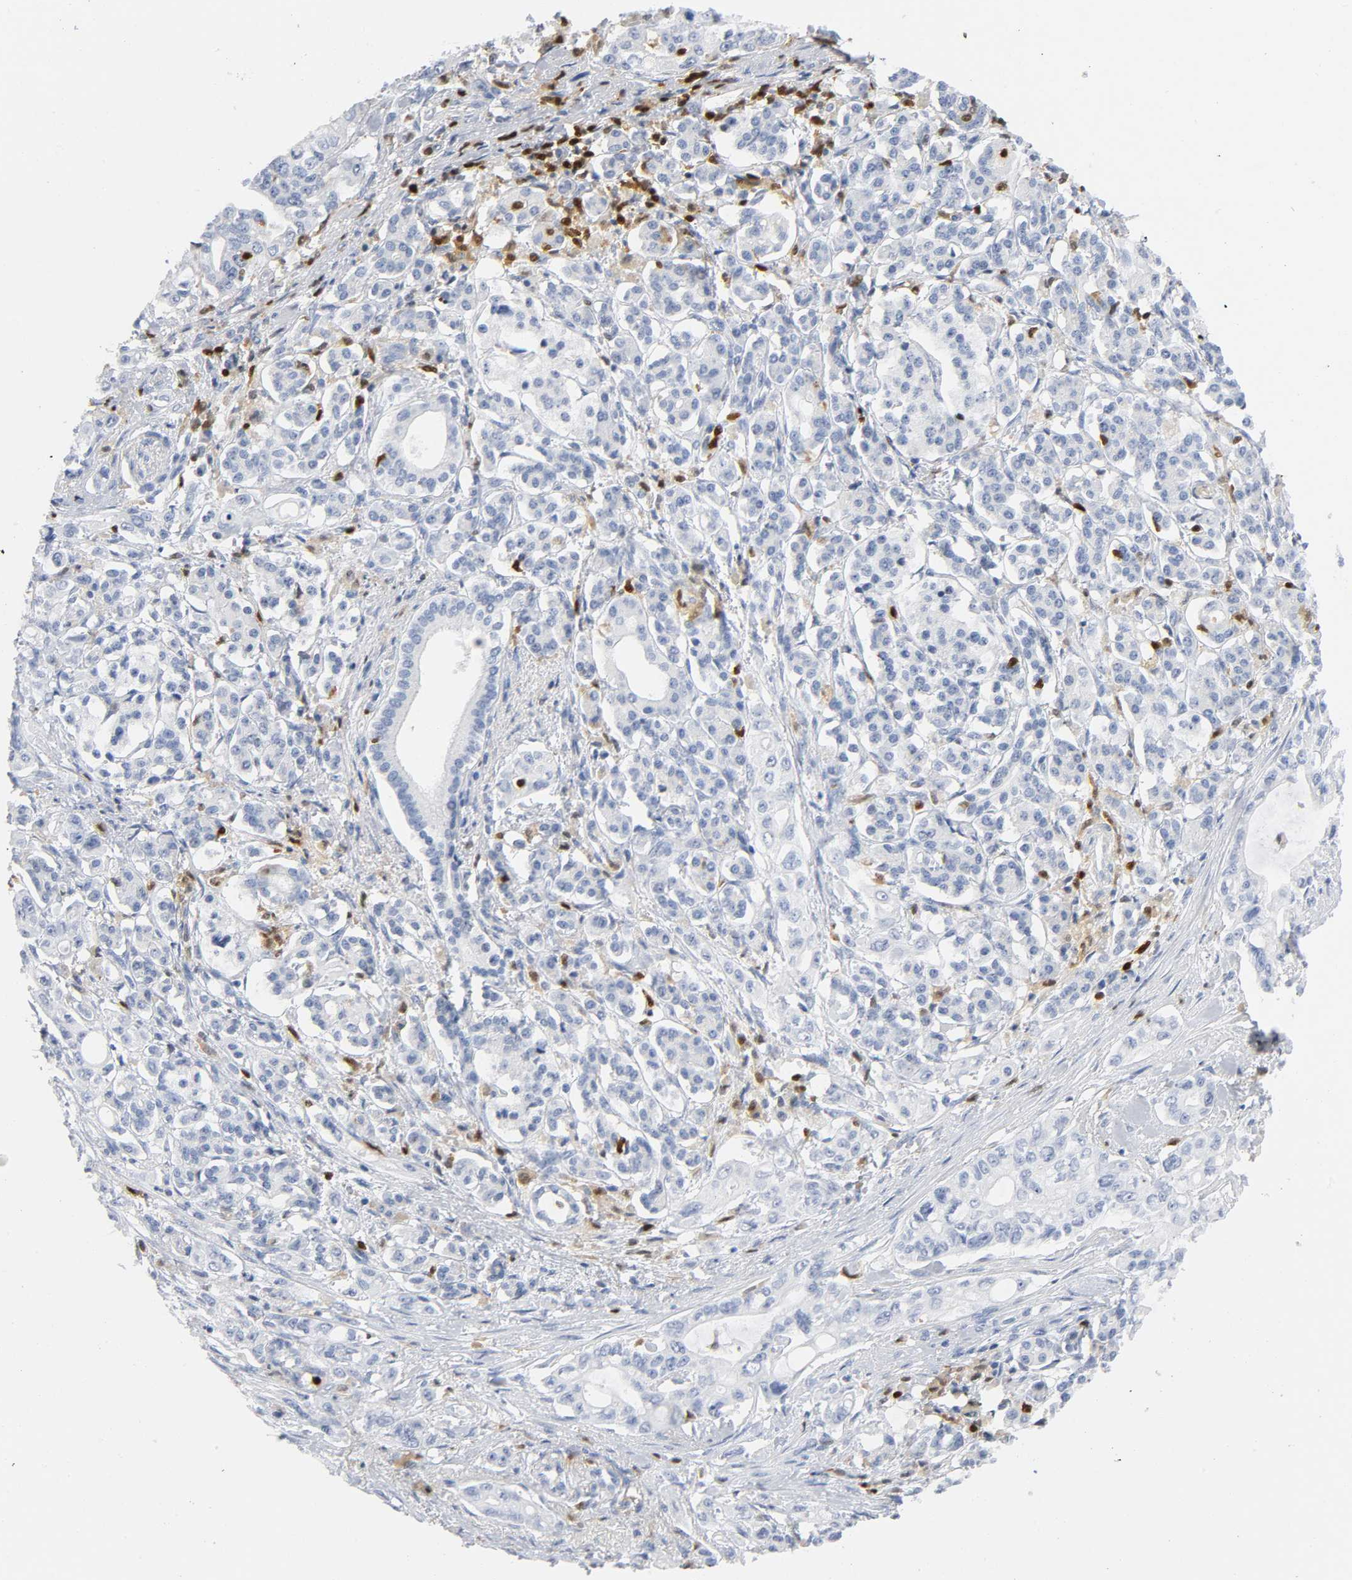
{"staining": {"intensity": "negative", "quantity": "none", "location": "none"}, "tissue": "pancreatic cancer", "cell_type": "Tumor cells", "image_type": "cancer", "snomed": [{"axis": "morphology", "description": "Normal tissue, NOS"}, {"axis": "topography", "description": "Pancreas"}], "caption": "Immunohistochemistry (IHC) image of pancreatic cancer stained for a protein (brown), which displays no staining in tumor cells. The staining is performed using DAB (3,3'-diaminobenzidine) brown chromogen with nuclei counter-stained in using hematoxylin.", "gene": "DOK2", "patient": {"sex": "male", "age": 42}}